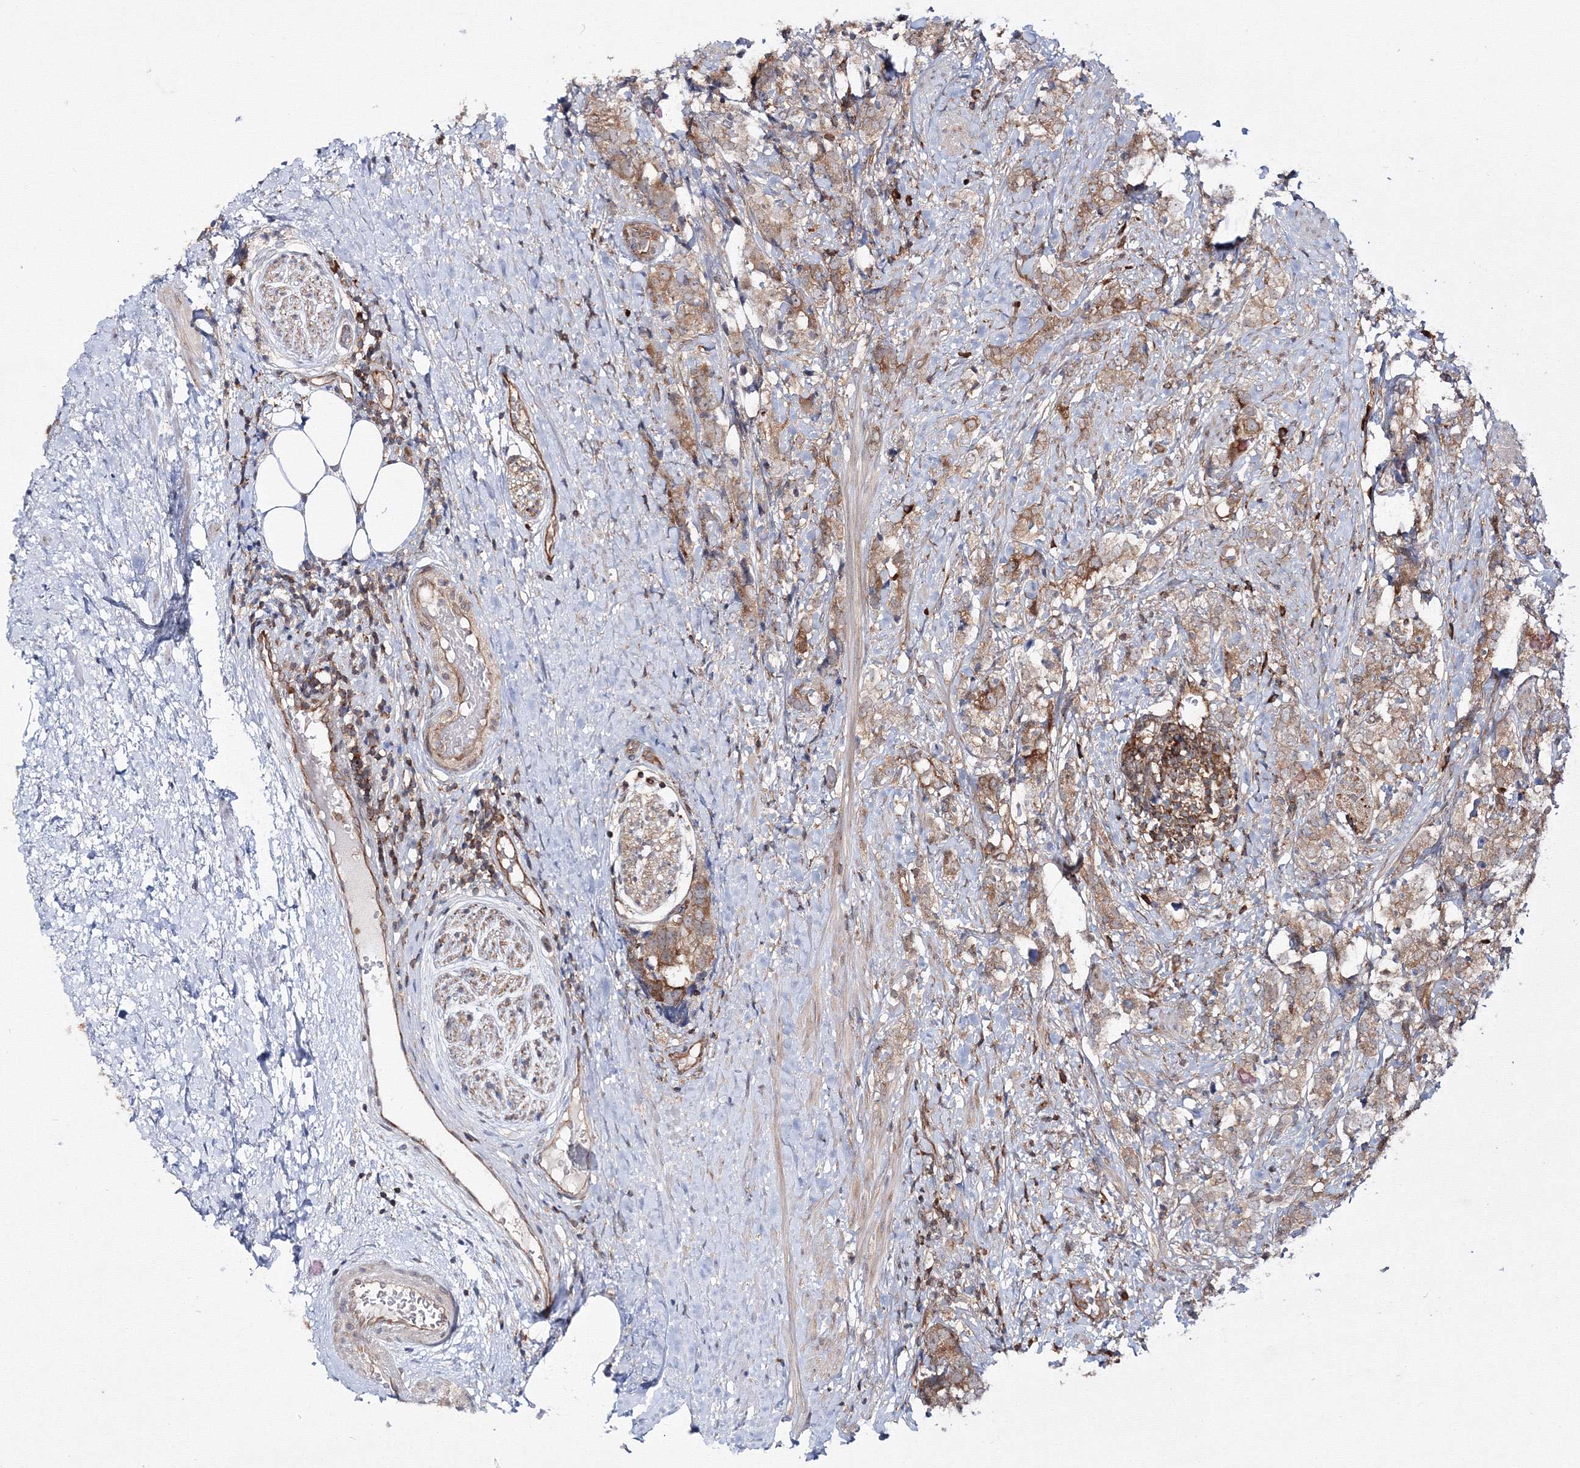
{"staining": {"intensity": "strong", "quantity": ">75%", "location": "cytoplasmic/membranous"}, "tissue": "prostate cancer", "cell_type": "Tumor cells", "image_type": "cancer", "snomed": [{"axis": "morphology", "description": "Adenocarcinoma, High grade"}, {"axis": "topography", "description": "Prostate"}], "caption": "Prostate cancer (adenocarcinoma (high-grade)) tissue reveals strong cytoplasmic/membranous expression in about >75% of tumor cells", "gene": "HARS1", "patient": {"sex": "male", "age": 69}}